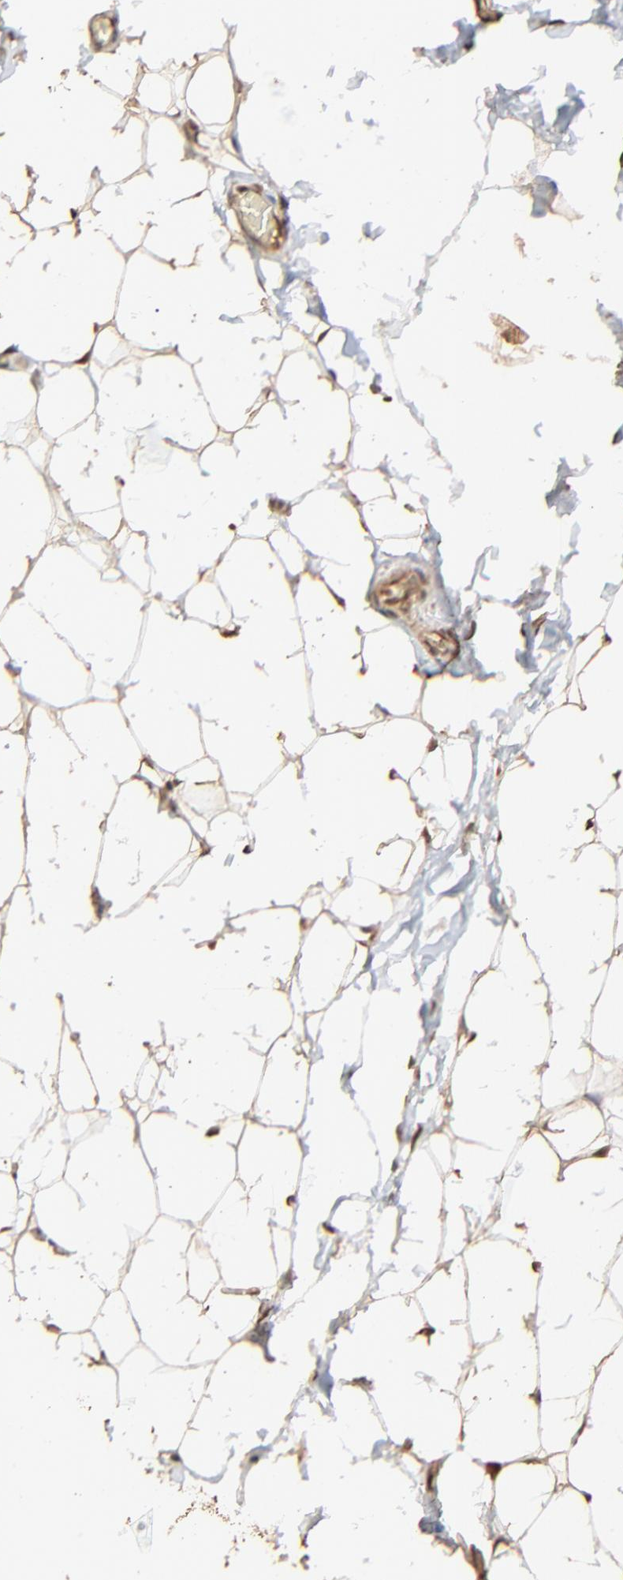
{"staining": {"intensity": "weak", "quantity": "25%-75%", "location": "cytoplasmic/membranous"}, "tissue": "adipose tissue", "cell_type": "Adipocytes", "image_type": "normal", "snomed": [{"axis": "morphology", "description": "Normal tissue, NOS"}, {"axis": "topography", "description": "Soft tissue"}], "caption": "Immunohistochemical staining of benign human adipose tissue demonstrates 25%-75% levels of weak cytoplasmic/membranous protein staining in approximately 25%-75% of adipocytes.", "gene": "FAM227A", "patient": {"sex": "male", "age": 26}}